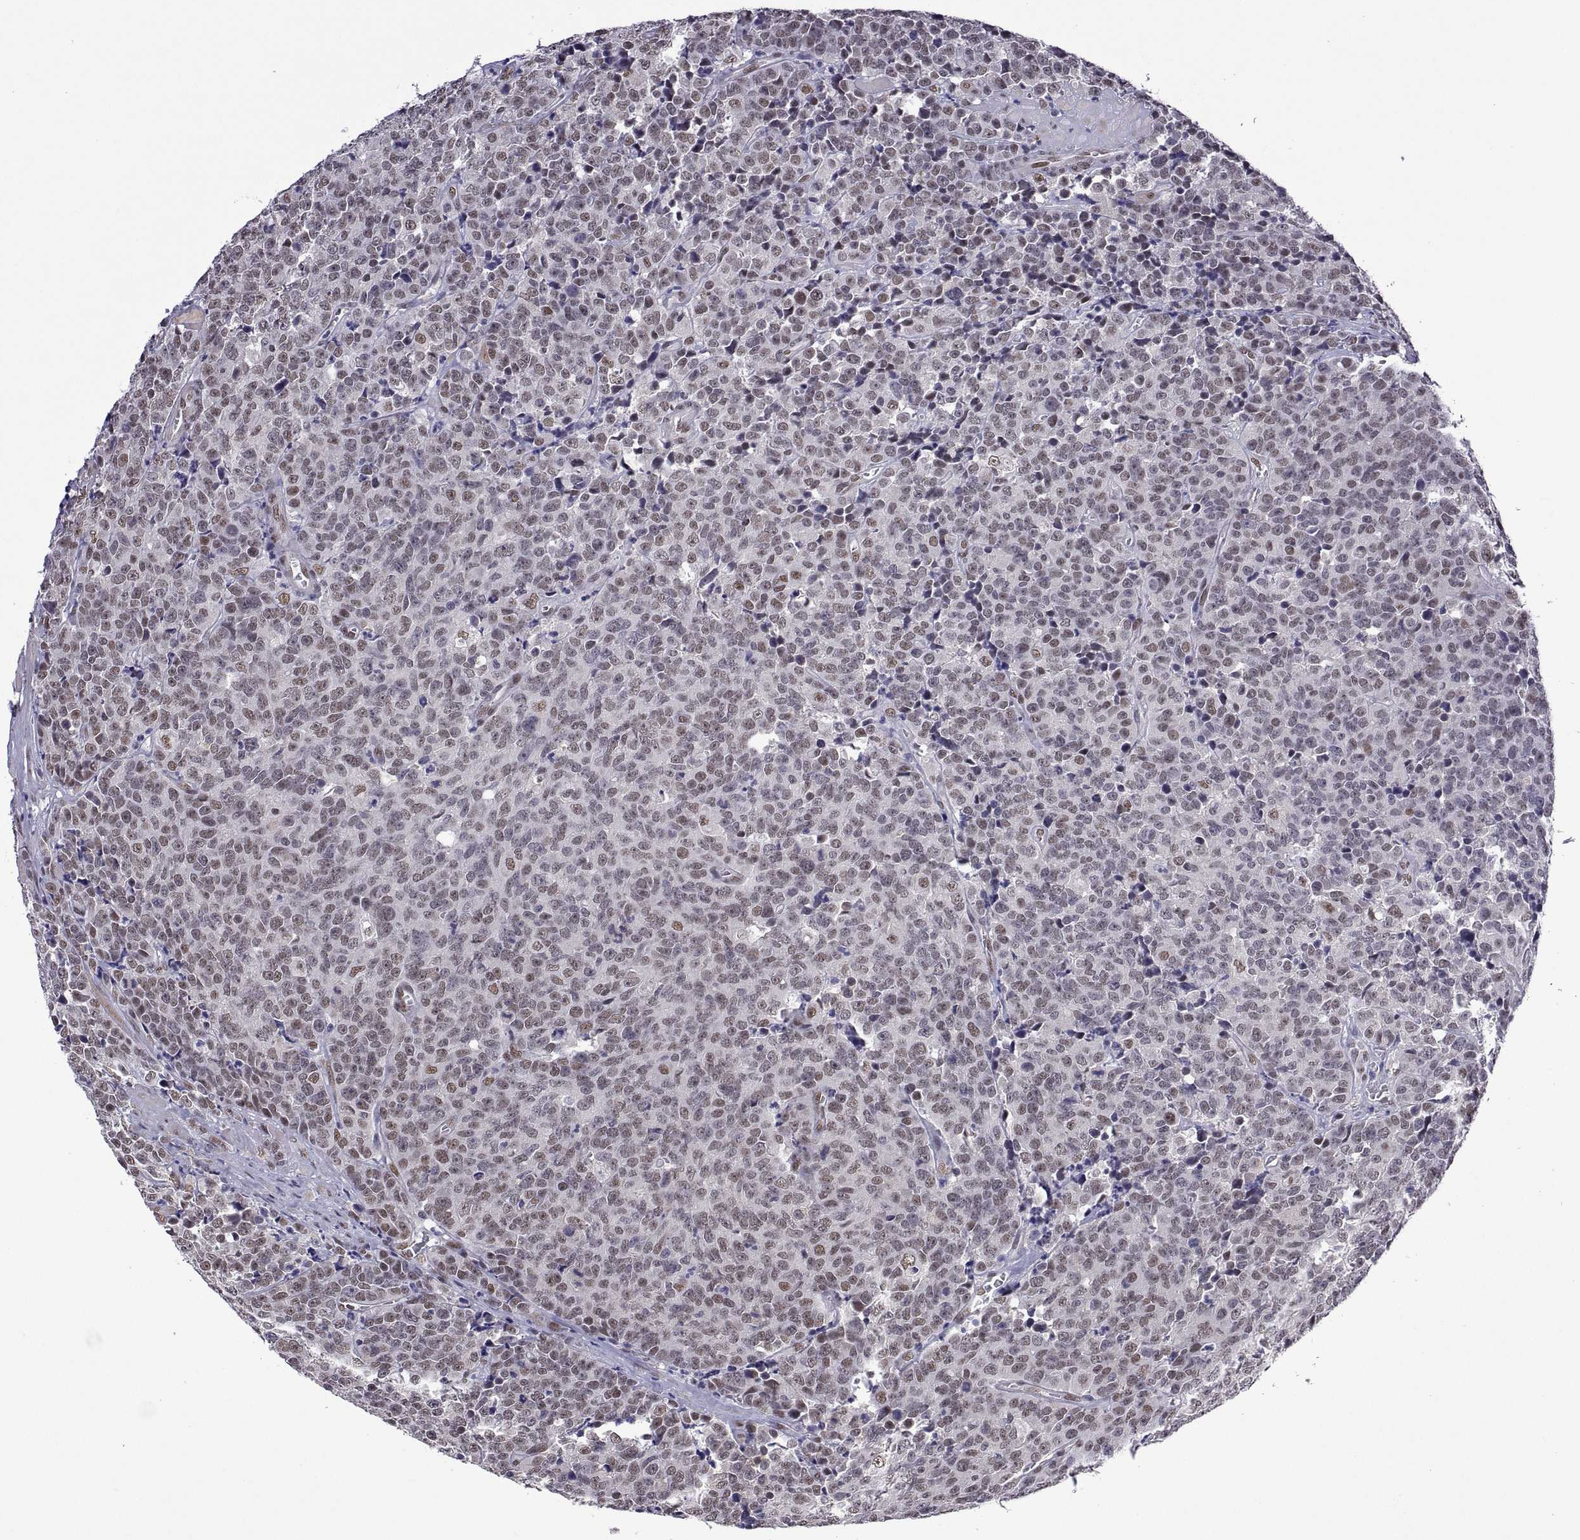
{"staining": {"intensity": "weak", "quantity": ">75%", "location": "nuclear"}, "tissue": "prostate cancer", "cell_type": "Tumor cells", "image_type": "cancer", "snomed": [{"axis": "morphology", "description": "Adenocarcinoma, NOS"}, {"axis": "topography", "description": "Prostate"}], "caption": "A high-resolution photomicrograph shows immunohistochemistry (IHC) staining of adenocarcinoma (prostate), which reveals weak nuclear staining in about >75% of tumor cells. (DAB = brown stain, brightfield microscopy at high magnification).", "gene": "NR4A1", "patient": {"sex": "male", "age": 67}}